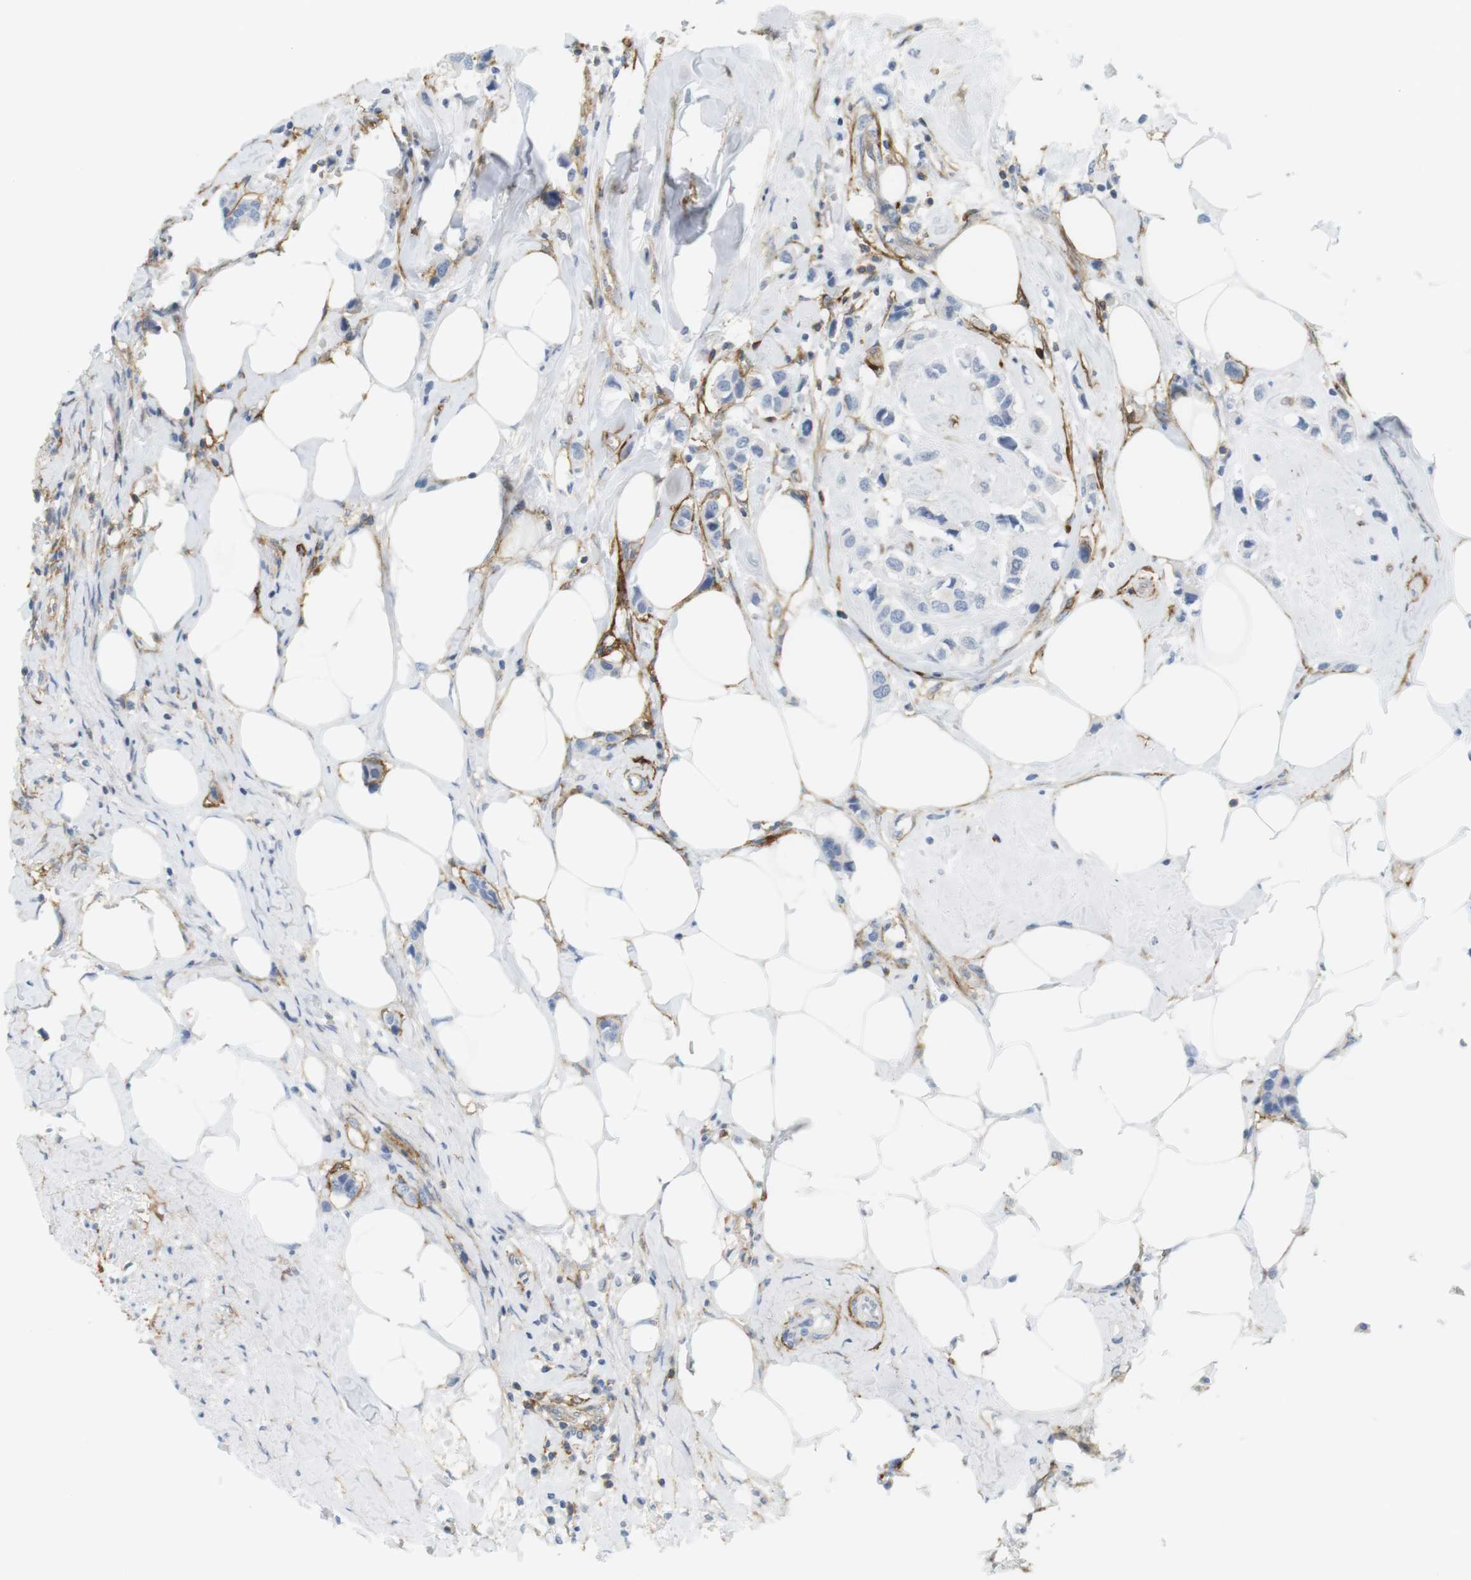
{"staining": {"intensity": "negative", "quantity": "none", "location": "none"}, "tissue": "breast cancer", "cell_type": "Tumor cells", "image_type": "cancer", "snomed": [{"axis": "morphology", "description": "Normal tissue, NOS"}, {"axis": "morphology", "description": "Duct carcinoma"}, {"axis": "topography", "description": "Breast"}], "caption": "This is a micrograph of immunohistochemistry staining of invasive ductal carcinoma (breast), which shows no expression in tumor cells.", "gene": "F2R", "patient": {"sex": "female", "age": 50}}